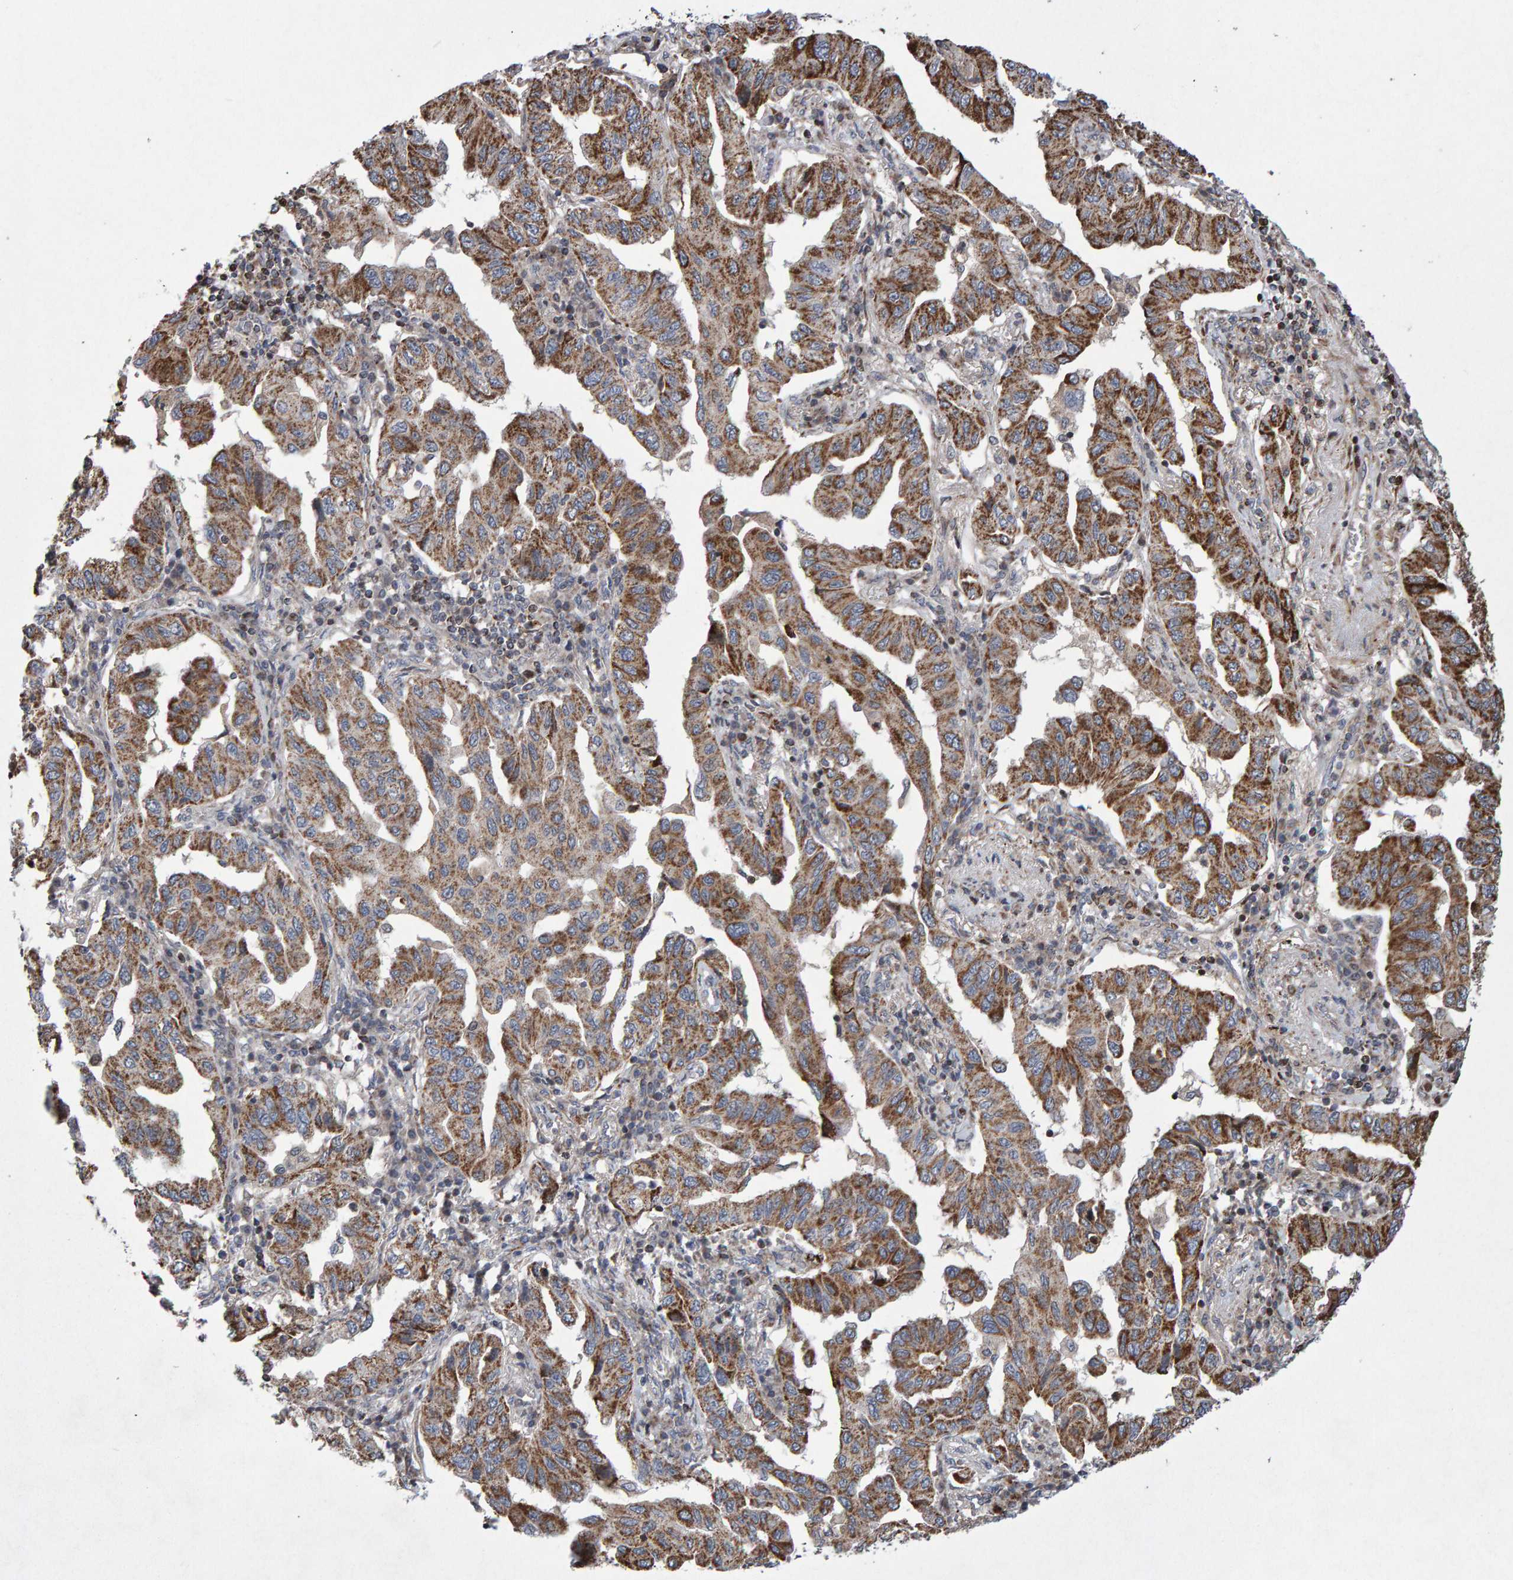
{"staining": {"intensity": "moderate", "quantity": ">75%", "location": "cytoplasmic/membranous"}, "tissue": "lung cancer", "cell_type": "Tumor cells", "image_type": "cancer", "snomed": [{"axis": "morphology", "description": "Adenocarcinoma, NOS"}, {"axis": "topography", "description": "Lung"}], "caption": "This is a photomicrograph of immunohistochemistry staining of lung cancer, which shows moderate positivity in the cytoplasmic/membranous of tumor cells.", "gene": "PECR", "patient": {"sex": "female", "age": 65}}